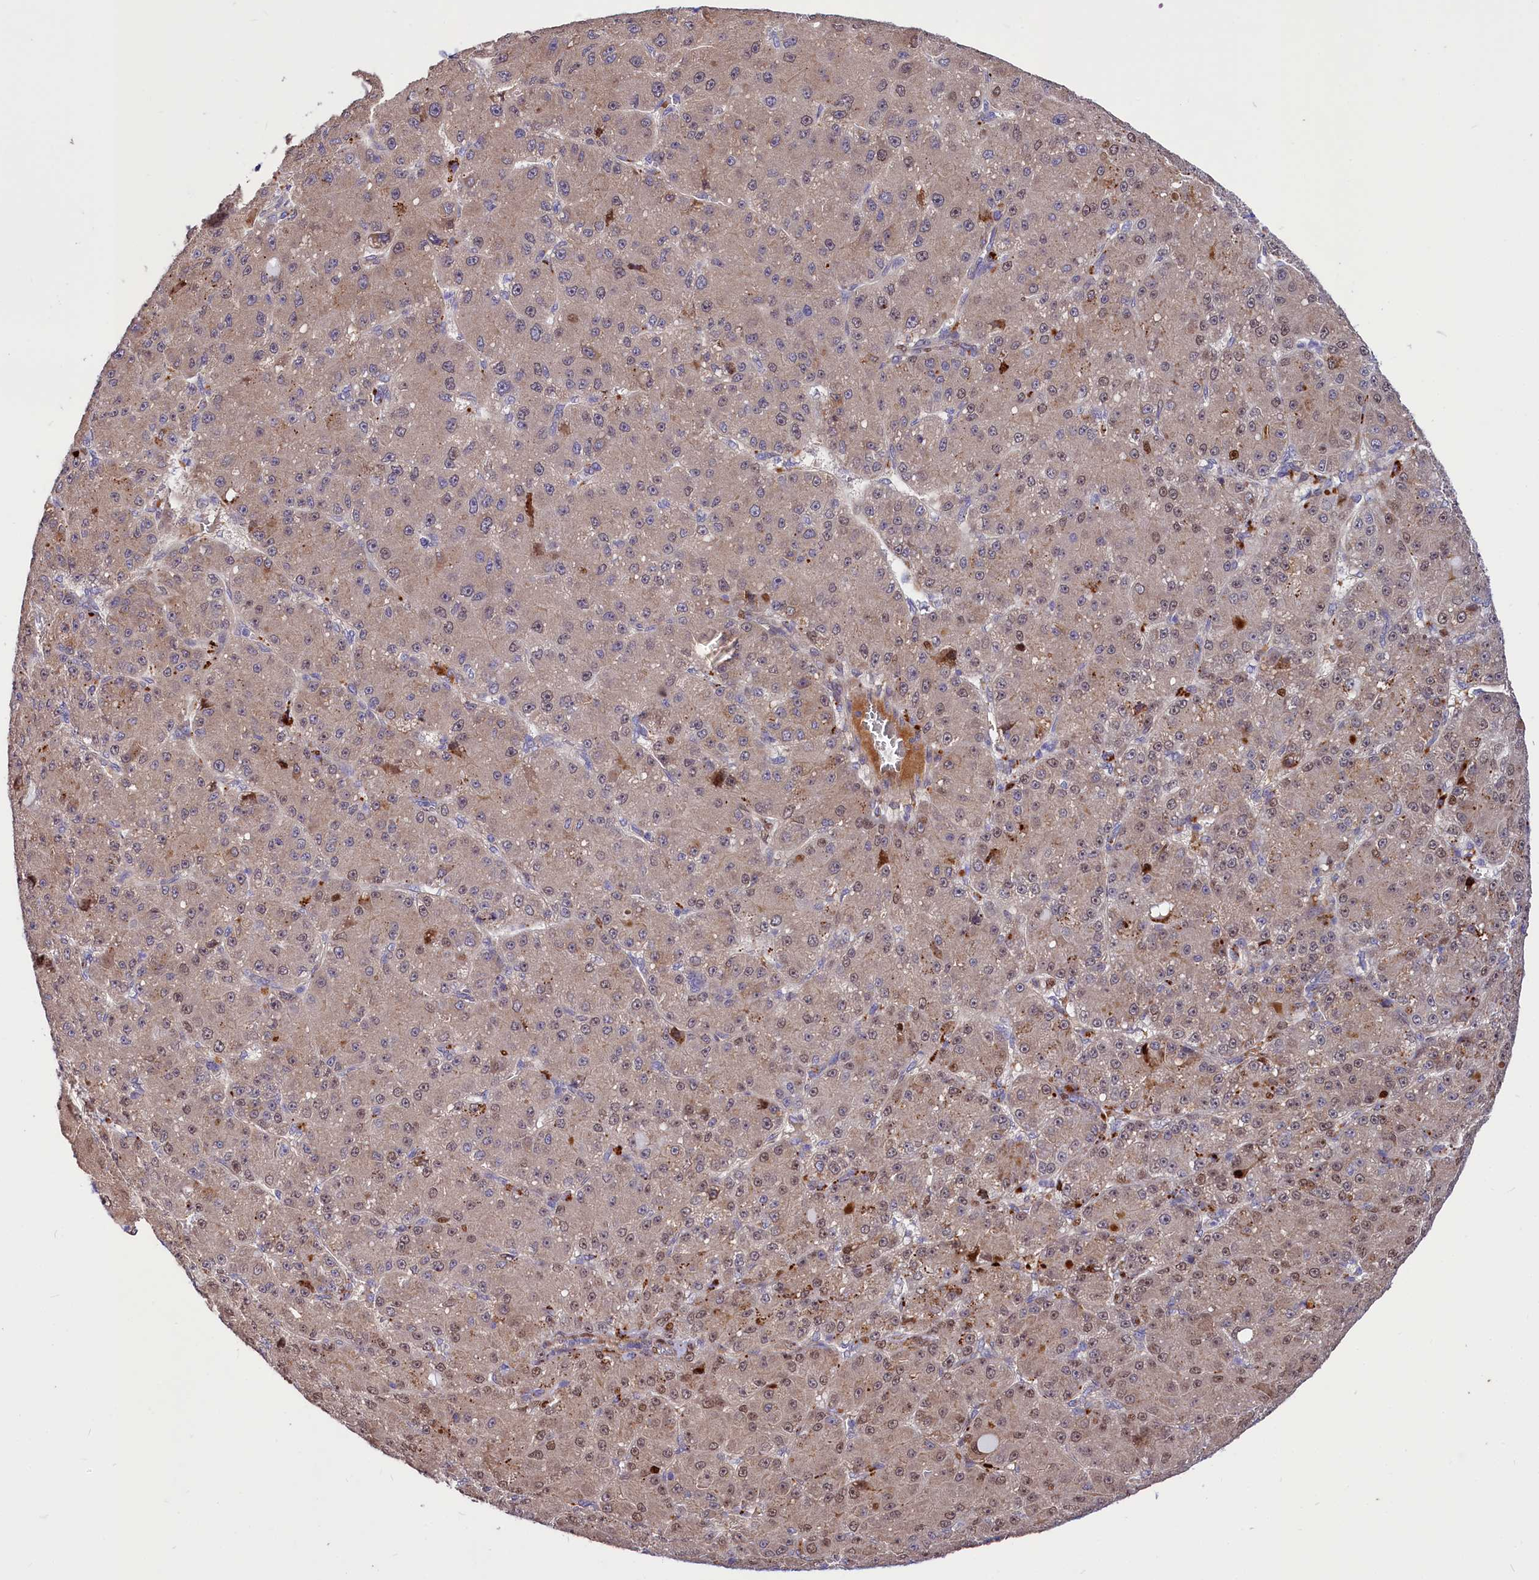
{"staining": {"intensity": "moderate", "quantity": ">75%", "location": "cytoplasmic/membranous,nuclear"}, "tissue": "liver cancer", "cell_type": "Tumor cells", "image_type": "cancer", "snomed": [{"axis": "morphology", "description": "Carcinoma, Hepatocellular, NOS"}, {"axis": "topography", "description": "Liver"}], "caption": "Protein staining demonstrates moderate cytoplasmic/membranous and nuclear expression in approximately >75% of tumor cells in liver hepatocellular carcinoma.", "gene": "PDZRN3", "patient": {"sex": "male", "age": 67}}